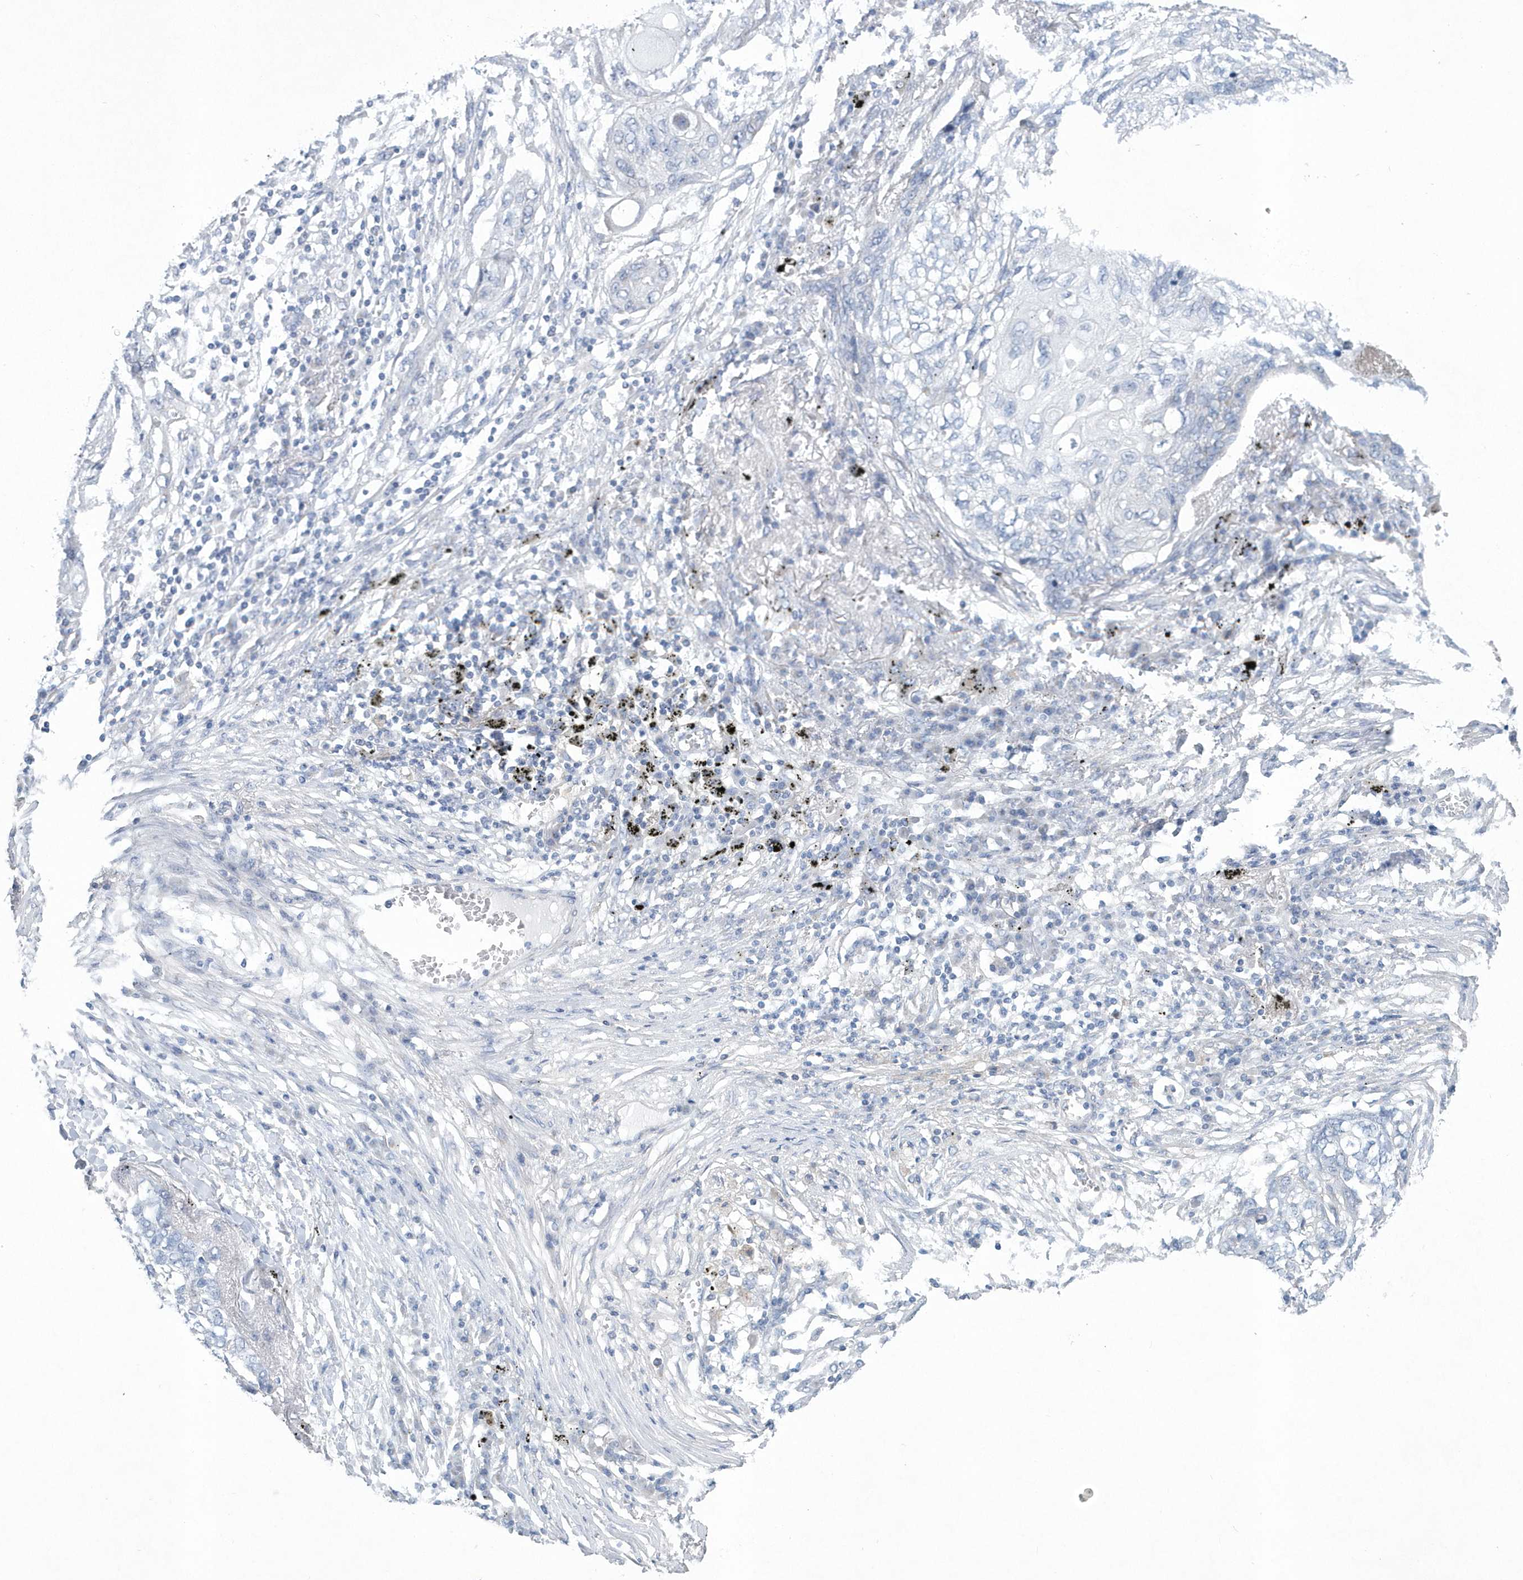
{"staining": {"intensity": "negative", "quantity": "none", "location": "none"}, "tissue": "lung cancer", "cell_type": "Tumor cells", "image_type": "cancer", "snomed": [{"axis": "morphology", "description": "Squamous cell carcinoma, NOS"}, {"axis": "topography", "description": "Lung"}], "caption": "Immunohistochemistry of human squamous cell carcinoma (lung) exhibits no staining in tumor cells.", "gene": "SPATA18", "patient": {"sex": "female", "age": 63}}